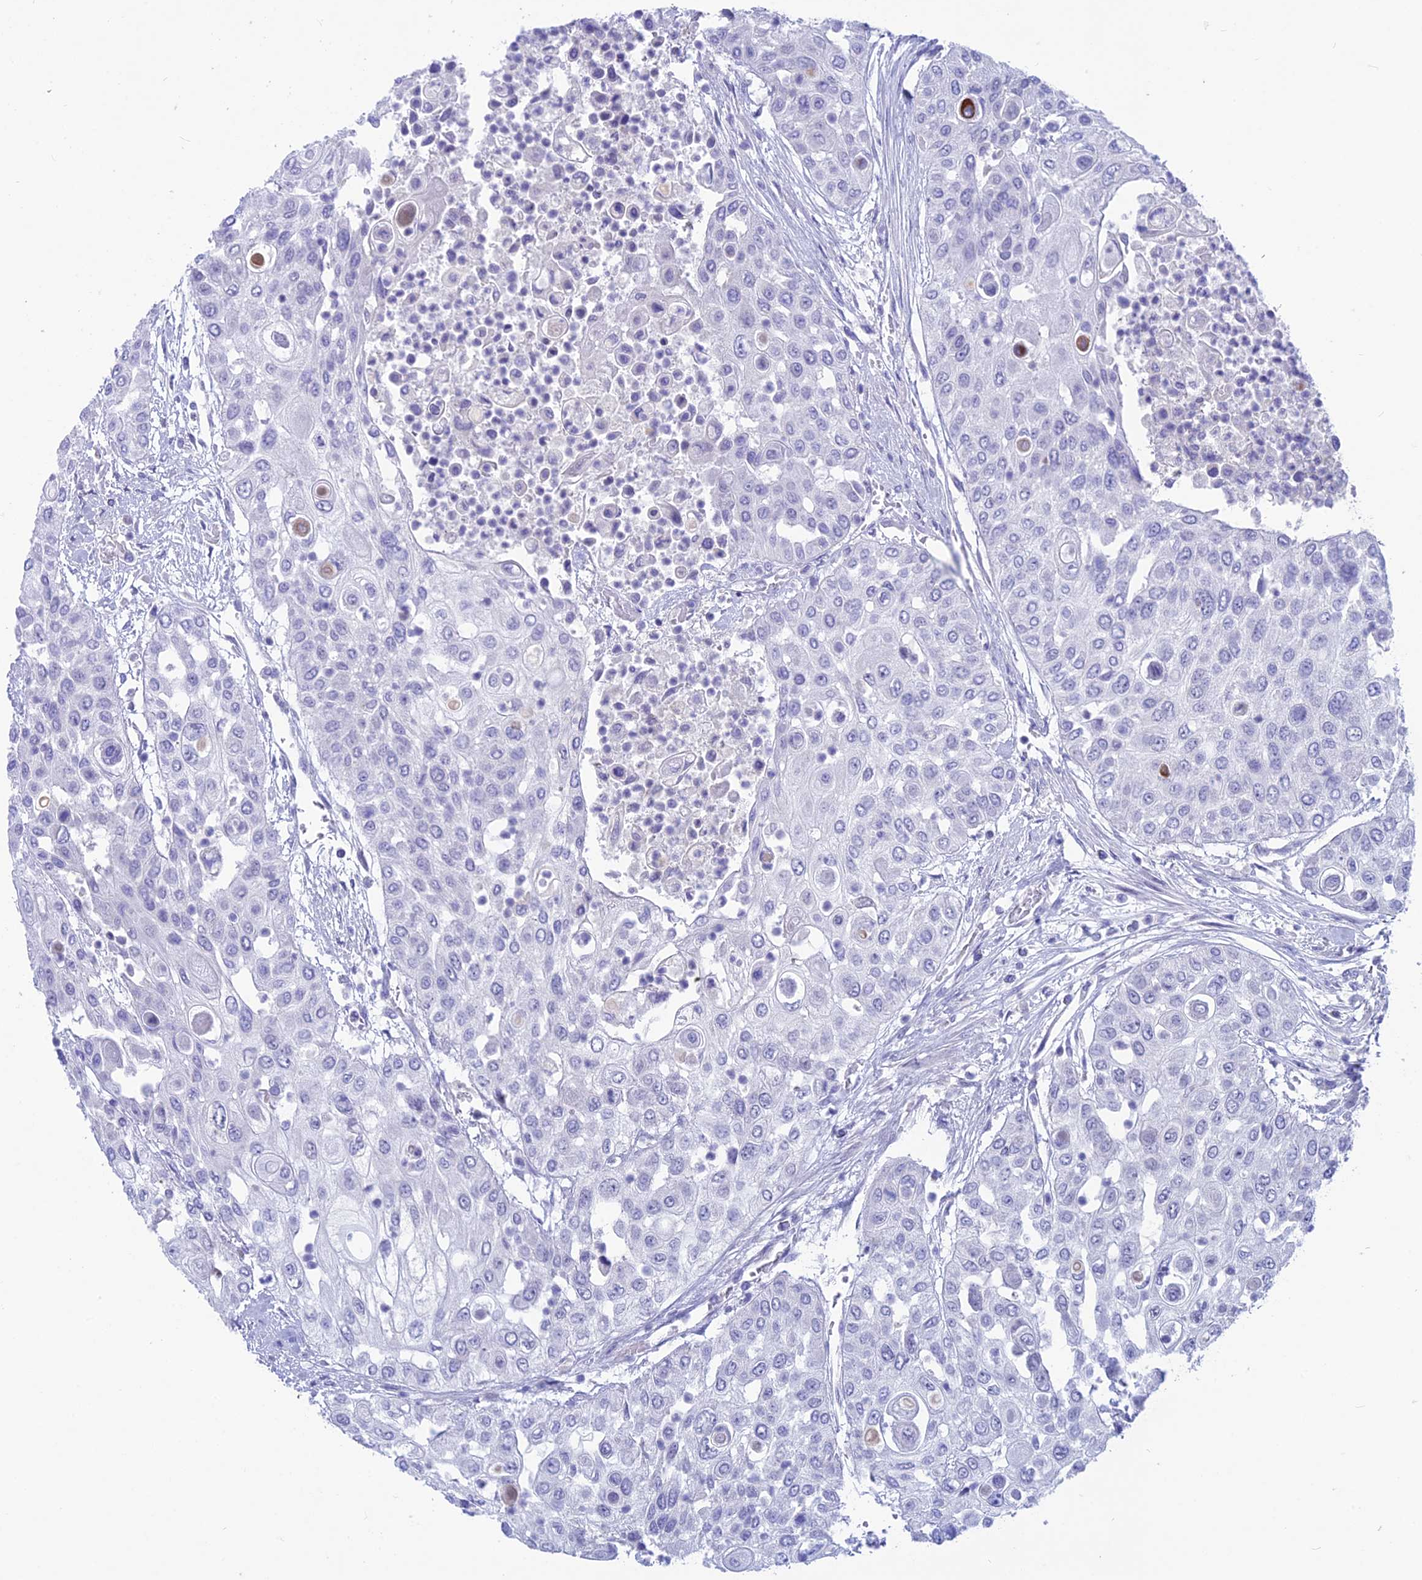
{"staining": {"intensity": "negative", "quantity": "none", "location": "none"}, "tissue": "urothelial cancer", "cell_type": "Tumor cells", "image_type": "cancer", "snomed": [{"axis": "morphology", "description": "Urothelial carcinoma, High grade"}, {"axis": "topography", "description": "Urinary bladder"}], "caption": "High-grade urothelial carcinoma was stained to show a protein in brown. There is no significant staining in tumor cells.", "gene": "SNTN", "patient": {"sex": "female", "age": 79}}